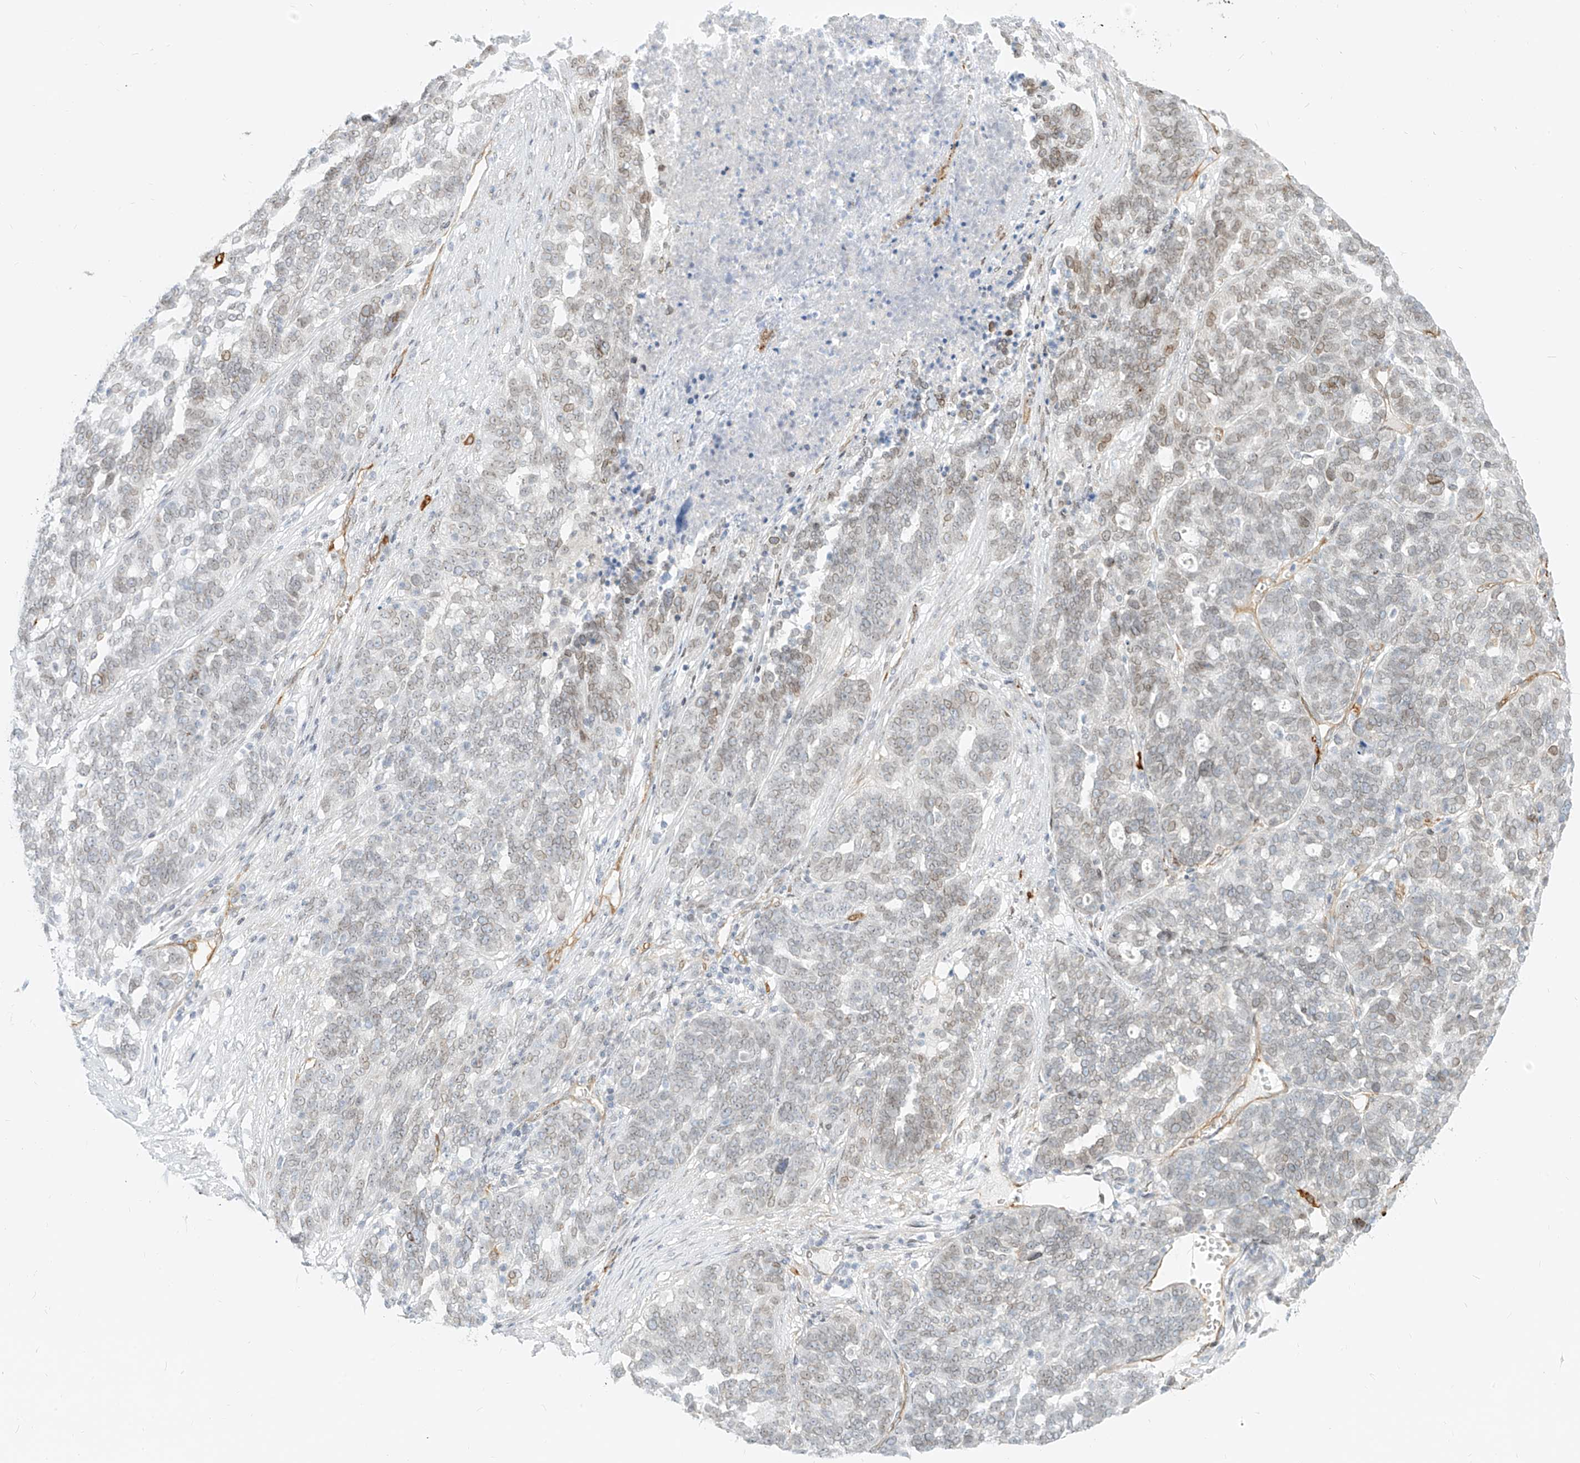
{"staining": {"intensity": "weak", "quantity": "<25%", "location": "nuclear"}, "tissue": "ovarian cancer", "cell_type": "Tumor cells", "image_type": "cancer", "snomed": [{"axis": "morphology", "description": "Cystadenocarcinoma, serous, NOS"}, {"axis": "topography", "description": "Ovary"}], "caption": "Immunohistochemistry histopathology image of ovarian serous cystadenocarcinoma stained for a protein (brown), which reveals no positivity in tumor cells.", "gene": "NHSL1", "patient": {"sex": "female", "age": 59}}